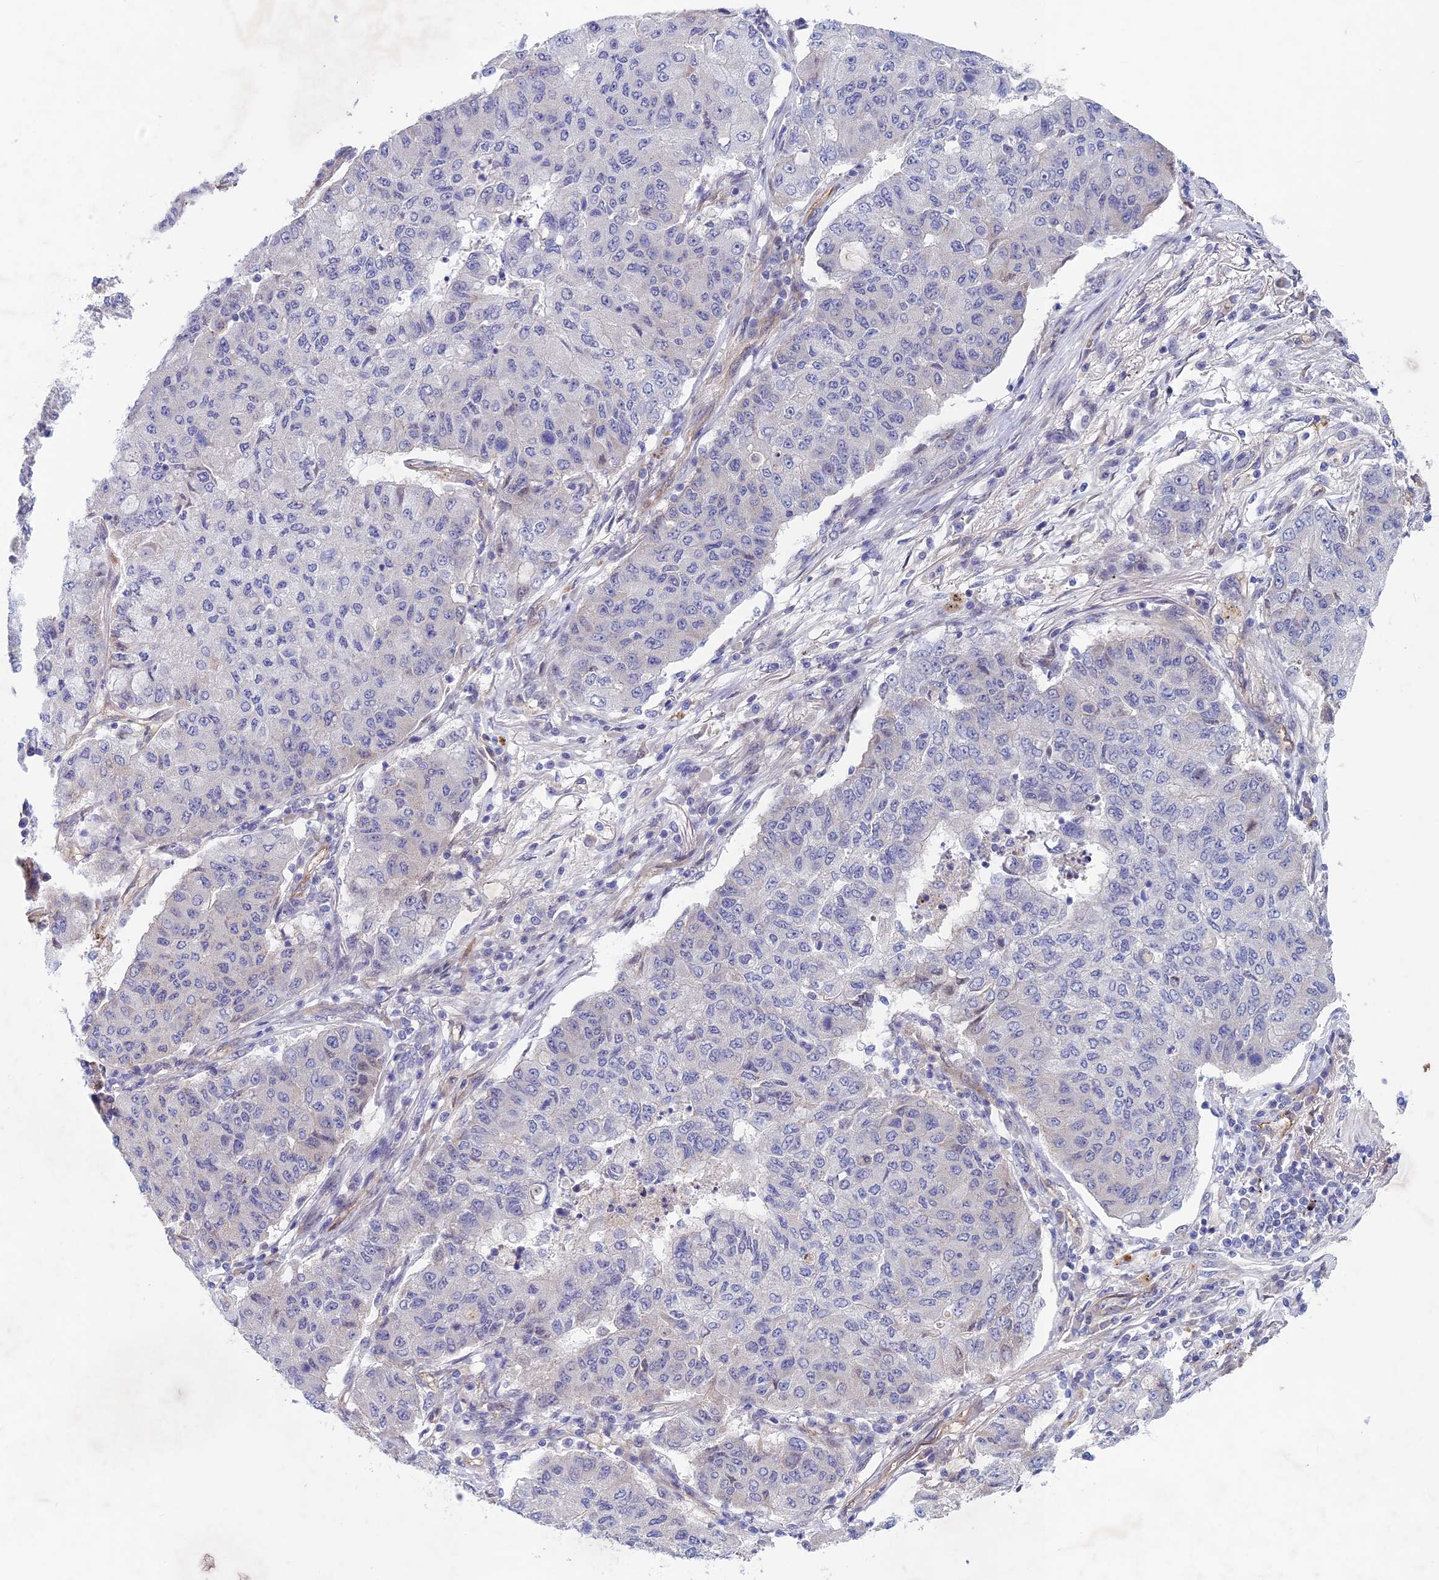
{"staining": {"intensity": "negative", "quantity": "none", "location": "none"}, "tissue": "lung cancer", "cell_type": "Tumor cells", "image_type": "cancer", "snomed": [{"axis": "morphology", "description": "Squamous cell carcinoma, NOS"}, {"axis": "topography", "description": "Lung"}], "caption": "Immunohistochemical staining of human lung cancer shows no significant positivity in tumor cells.", "gene": "FKBPL", "patient": {"sex": "male", "age": 74}}